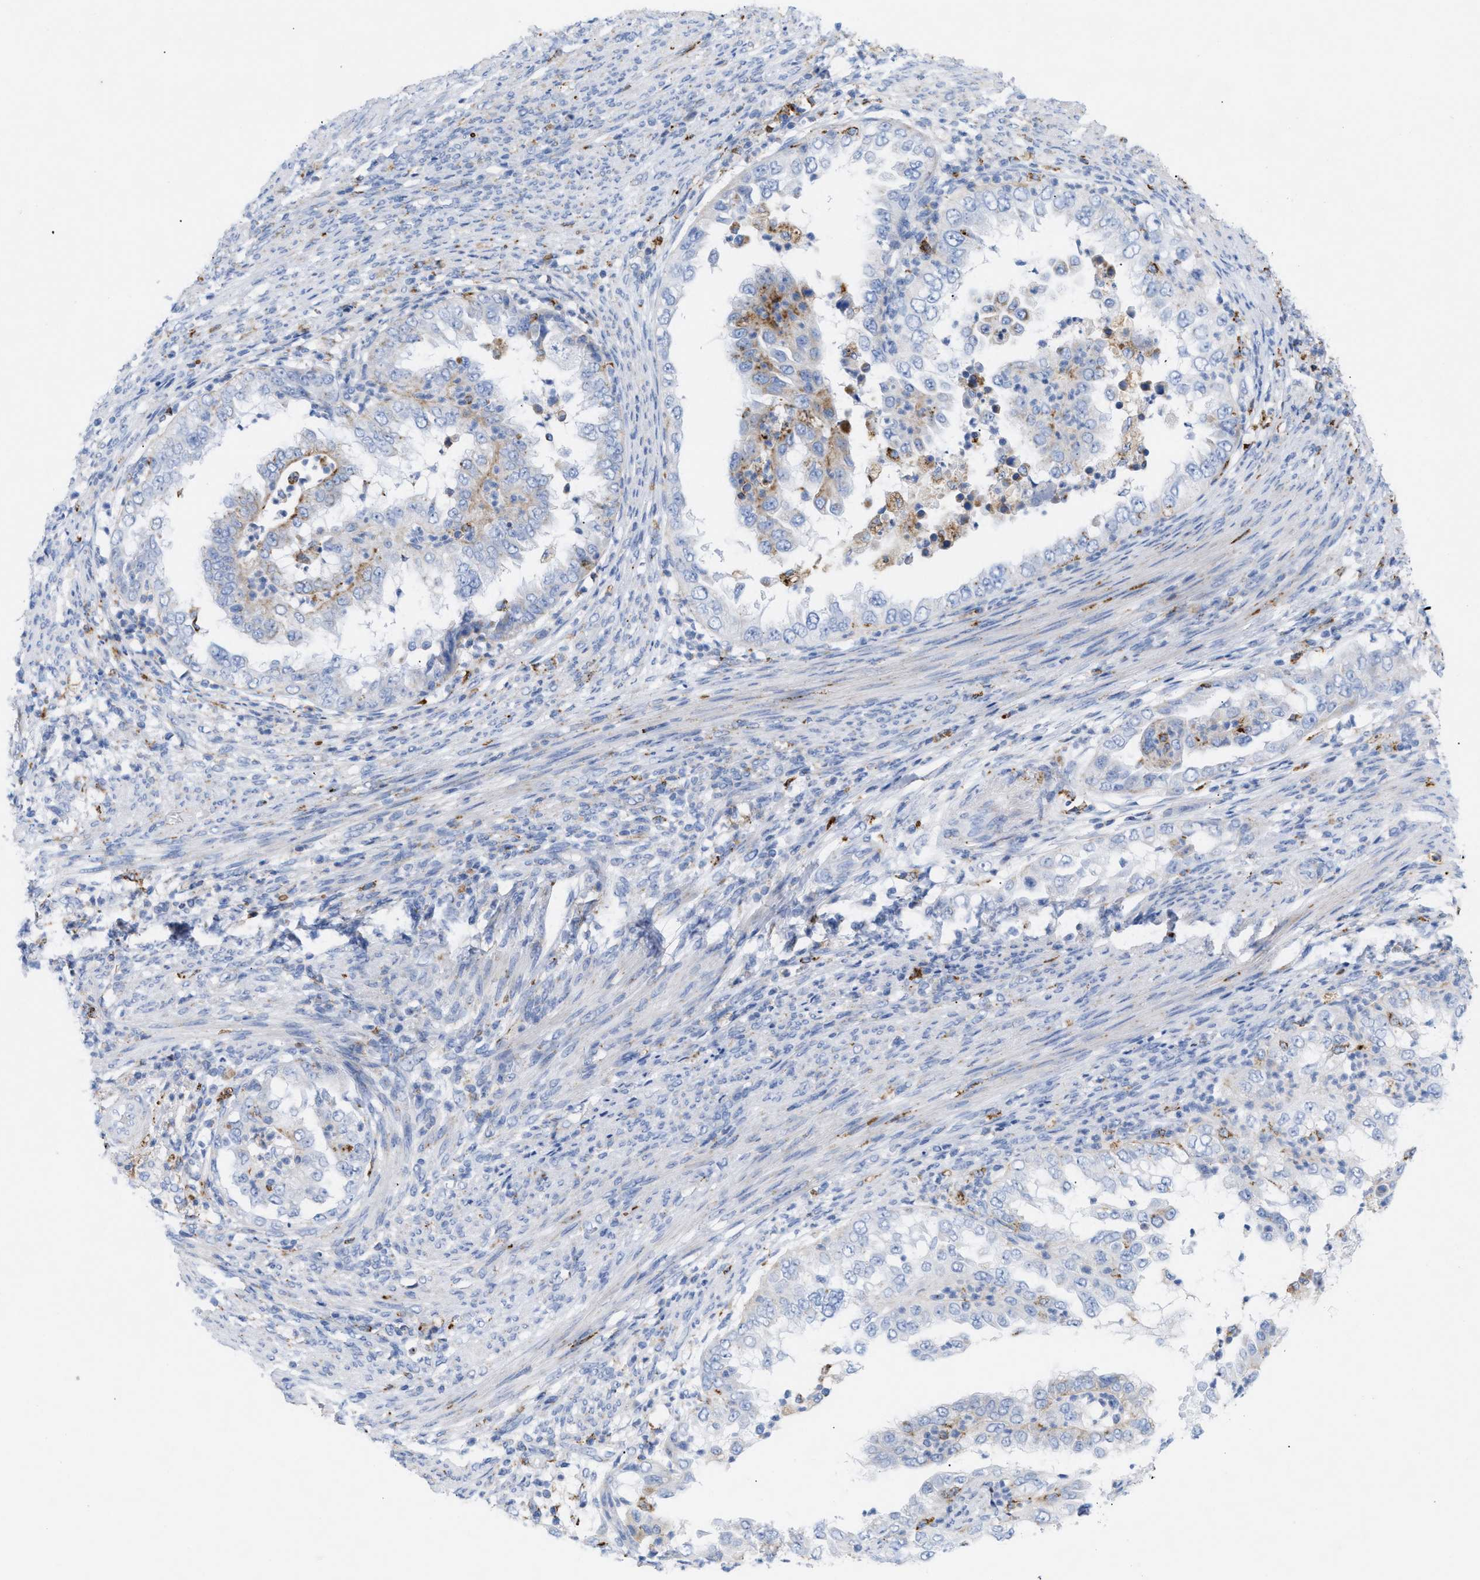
{"staining": {"intensity": "moderate", "quantity": "<25%", "location": "cytoplasmic/membranous"}, "tissue": "endometrial cancer", "cell_type": "Tumor cells", "image_type": "cancer", "snomed": [{"axis": "morphology", "description": "Adenocarcinoma, NOS"}, {"axis": "topography", "description": "Endometrium"}], "caption": "An image of endometrial adenocarcinoma stained for a protein exhibits moderate cytoplasmic/membranous brown staining in tumor cells.", "gene": "DRAM2", "patient": {"sex": "female", "age": 85}}